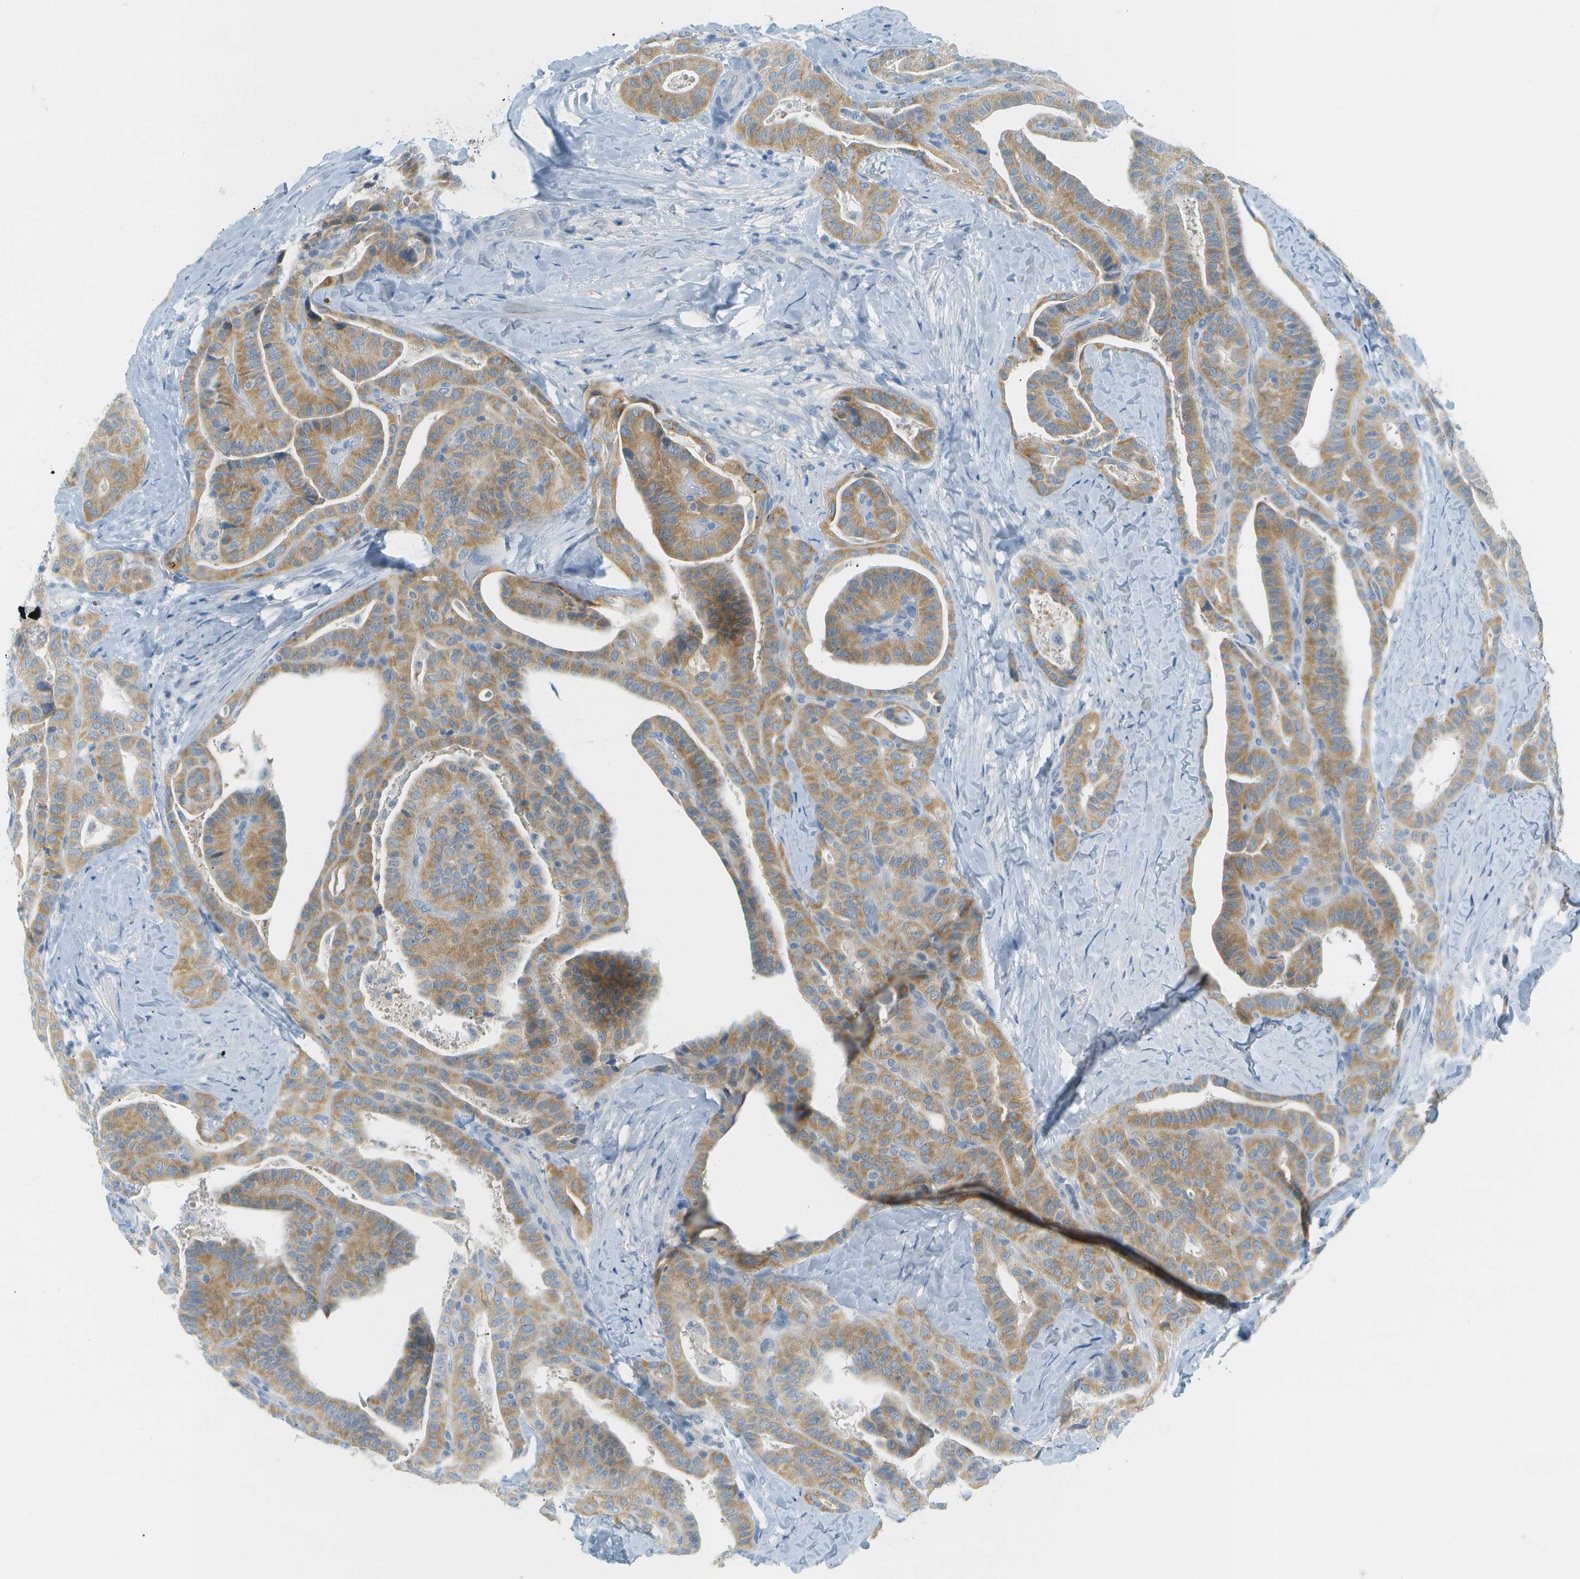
{"staining": {"intensity": "moderate", "quantity": ">75%", "location": "cytoplasmic/membranous"}, "tissue": "thyroid cancer", "cell_type": "Tumor cells", "image_type": "cancer", "snomed": [{"axis": "morphology", "description": "Papillary adenocarcinoma, NOS"}, {"axis": "topography", "description": "Thyroid gland"}], "caption": "Immunohistochemistry (IHC) staining of papillary adenocarcinoma (thyroid), which reveals medium levels of moderate cytoplasmic/membranous expression in approximately >75% of tumor cells indicating moderate cytoplasmic/membranous protein staining. The staining was performed using DAB (brown) for protein detection and nuclei were counterstained in hematoxylin (blue).", "gene": "SMYD5", "patient": {"sex": "male", "age": 77}}